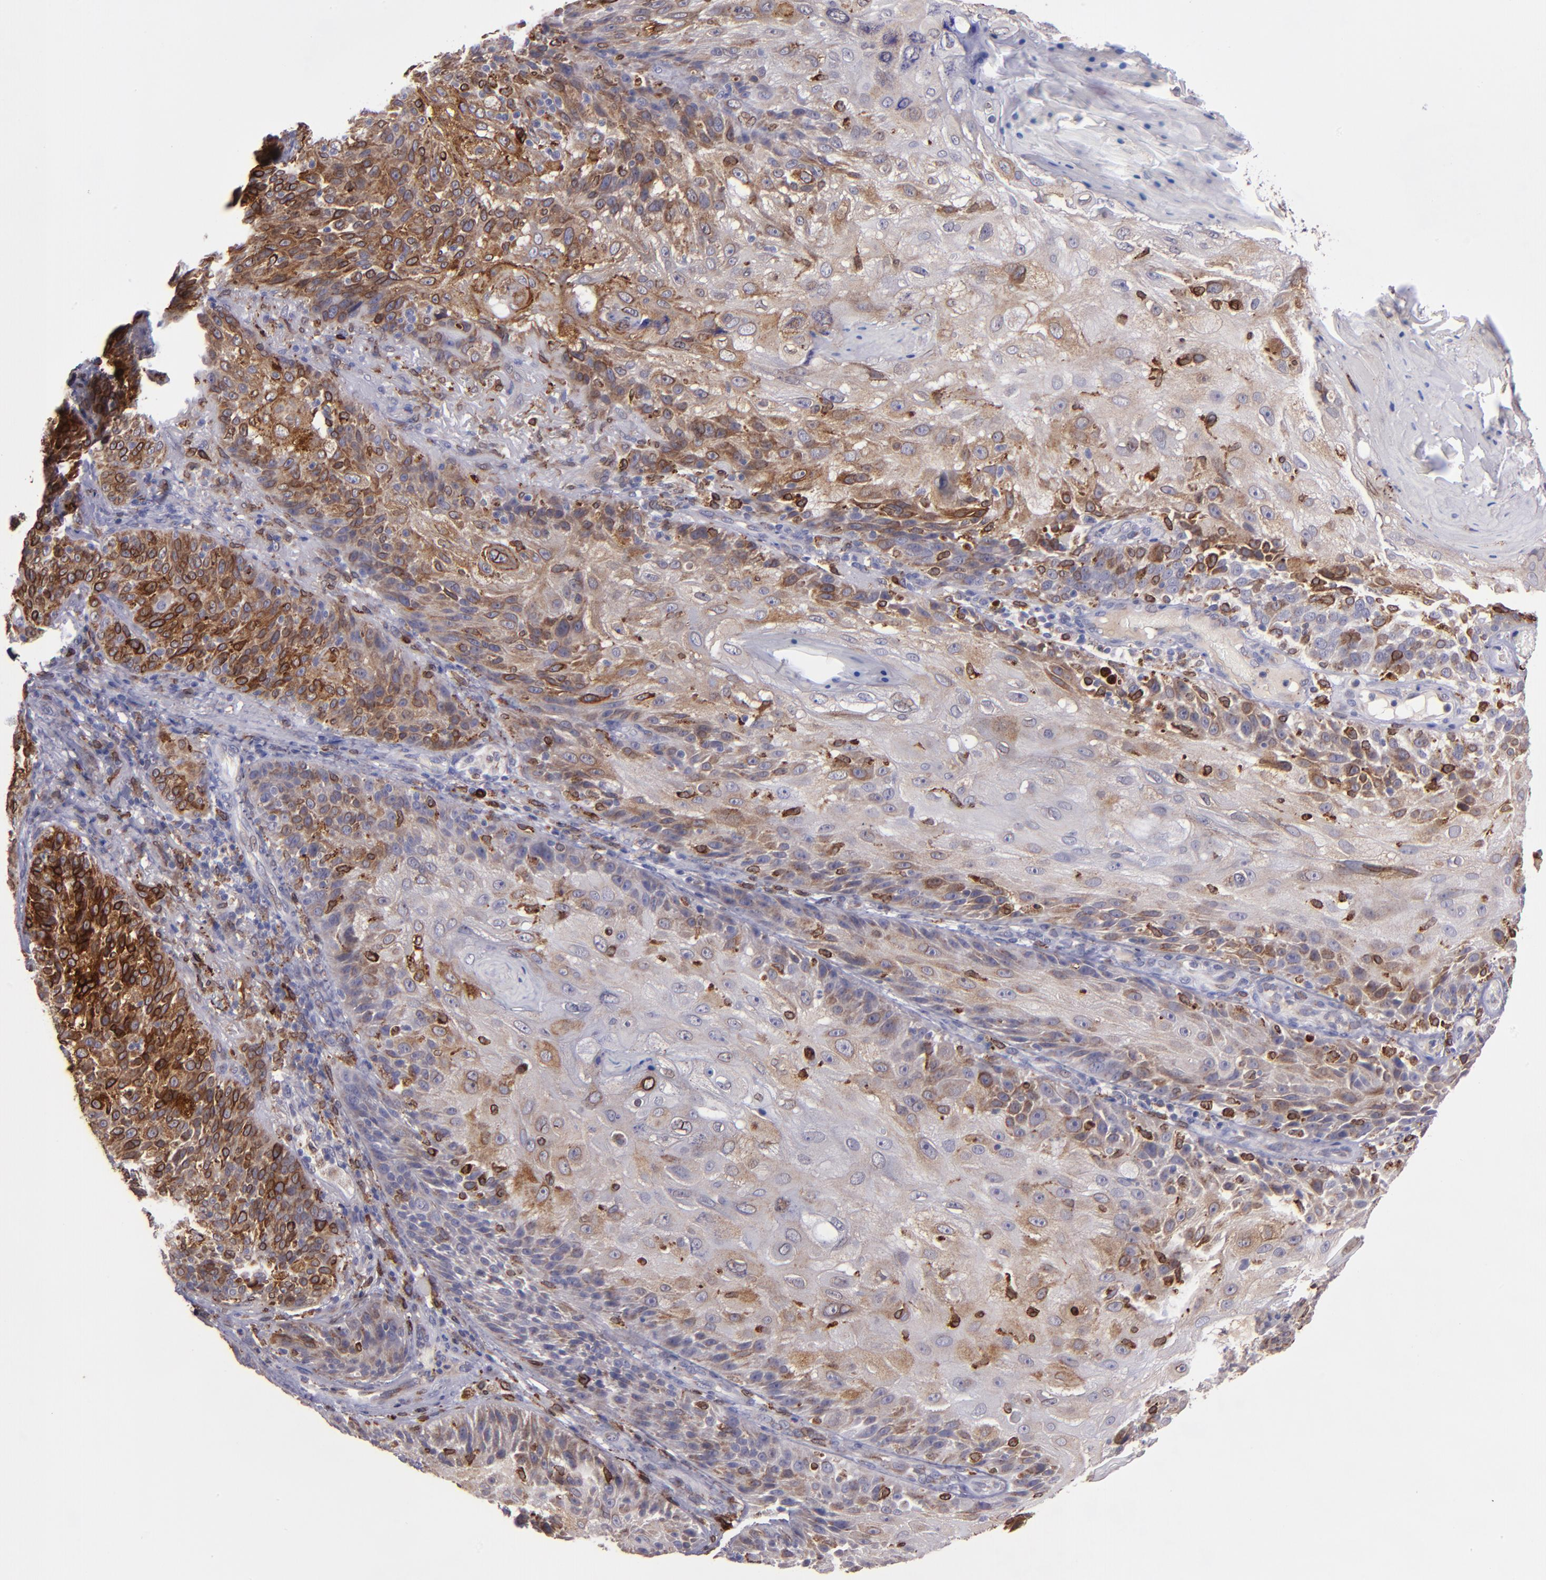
{"staining": {"intensity": "strong", "quantity": ">75%", "location": "cytoplasmic/membranous"}, "tissue": "skin cancer", "cell_type": "Tumor cells", "image_type": "cancer", "snomed": [{"axis": "morphology", "description": "Normal tissue, NOS"}, {"axis": "morphology", "description": "Squamous cell carcinoma, NOS"}, {"axis": "topography", "description": "Skin"}], "caption": "Squamous cell carcinoma (skin) tissue reveals strong cytoplasmic/membranous positivity in approximately >75% of tumor cells, visualized by immunohistochemistry.", "gene": "PTGS1", "patient": {"sex": "female", "age": 83}}